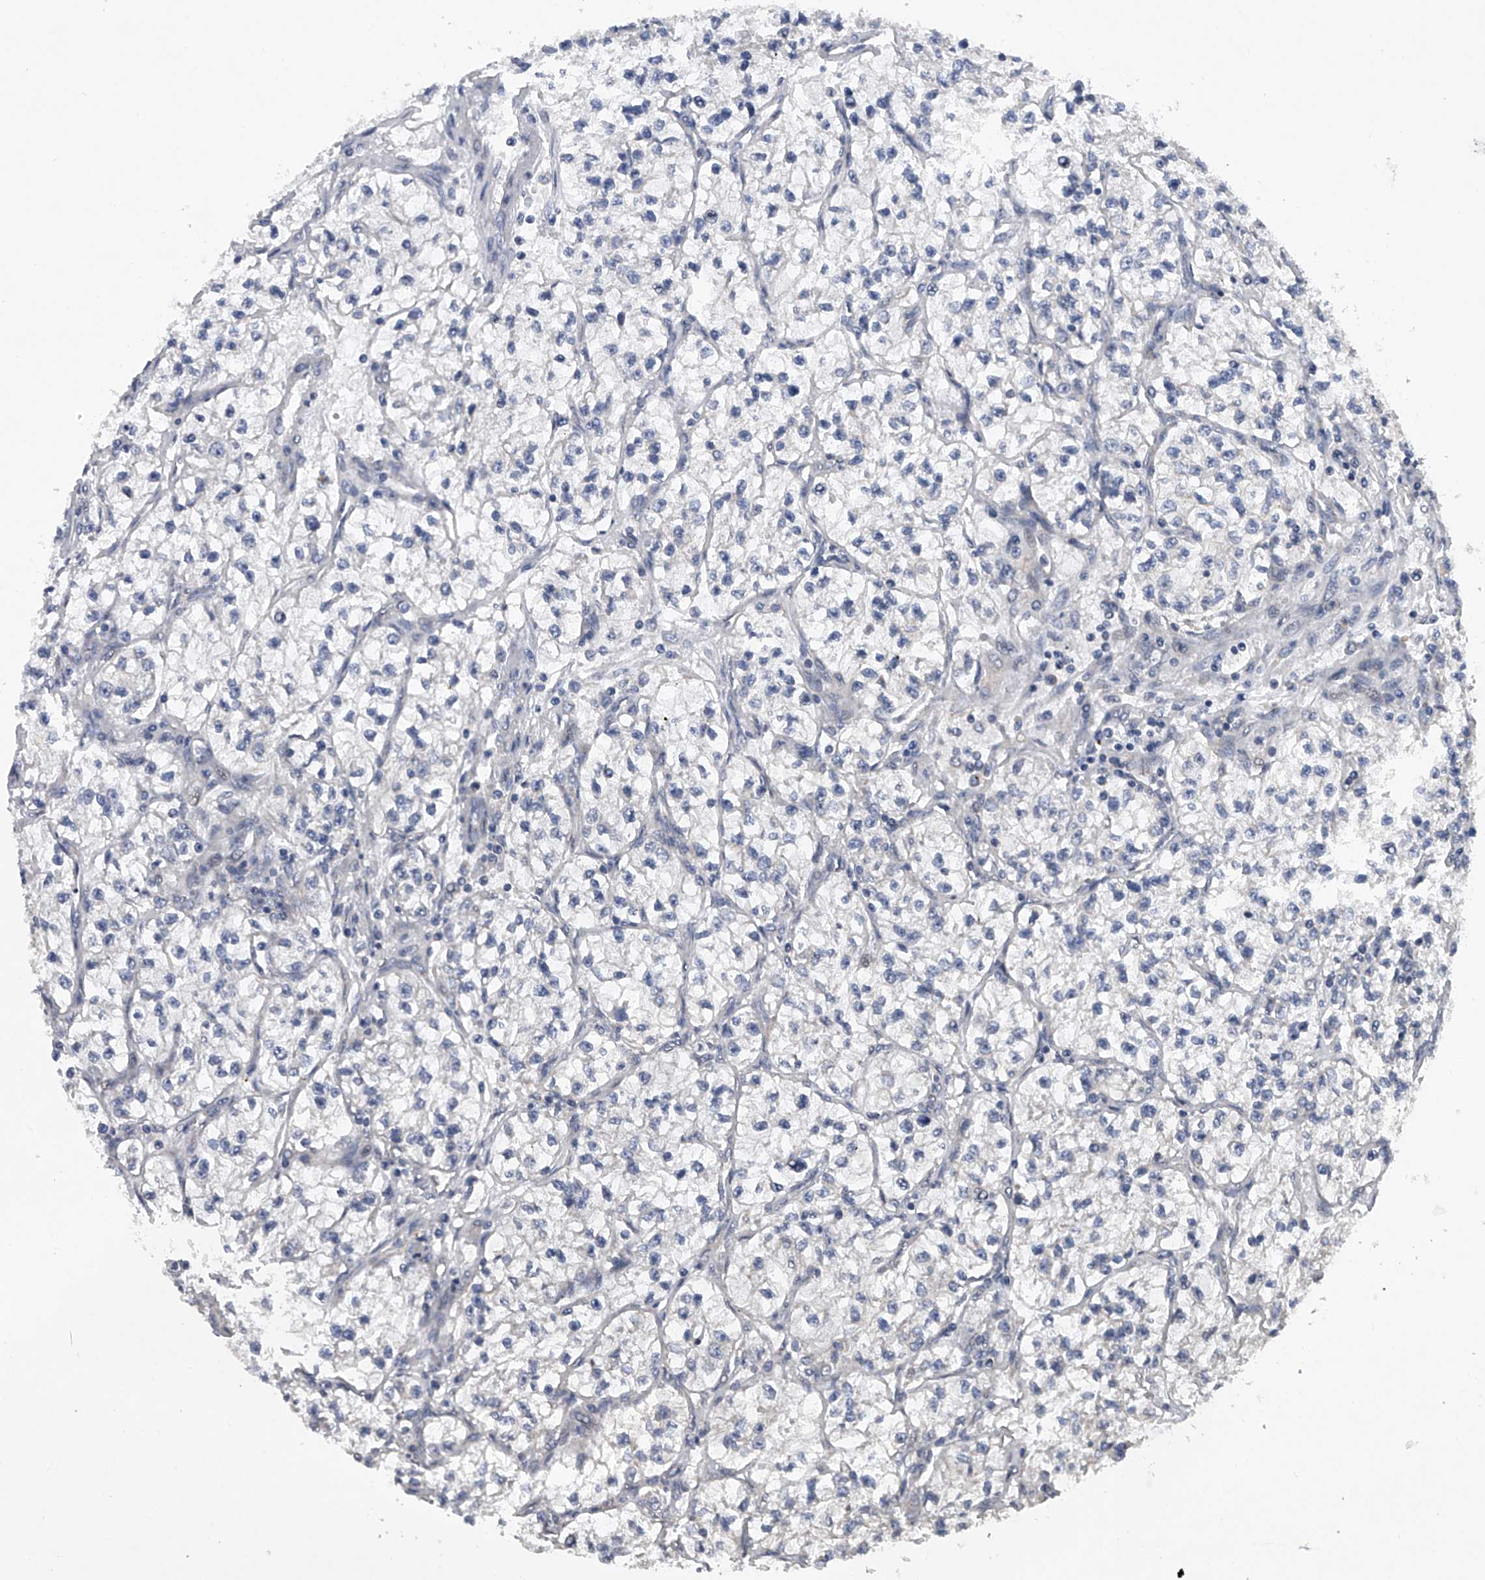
{"staining": {"intensity": "negative", "quantity": "none", "location": "none"}, "tissue": "renal cancer", "cell_type": "Tumor cells", "image_type": "cancer", "snomed": [{"axis": "morphology", "description": "Adenocarcinoma, NOS"}, {"axis": "topography", "description": "Kidney"}], "caption": "Immunohistochemistry of human adenocarcinoma (renal) shows no staining in tumor cells.", "gene": "RNF5", "patient": {"sex": "female", "age": 57}}